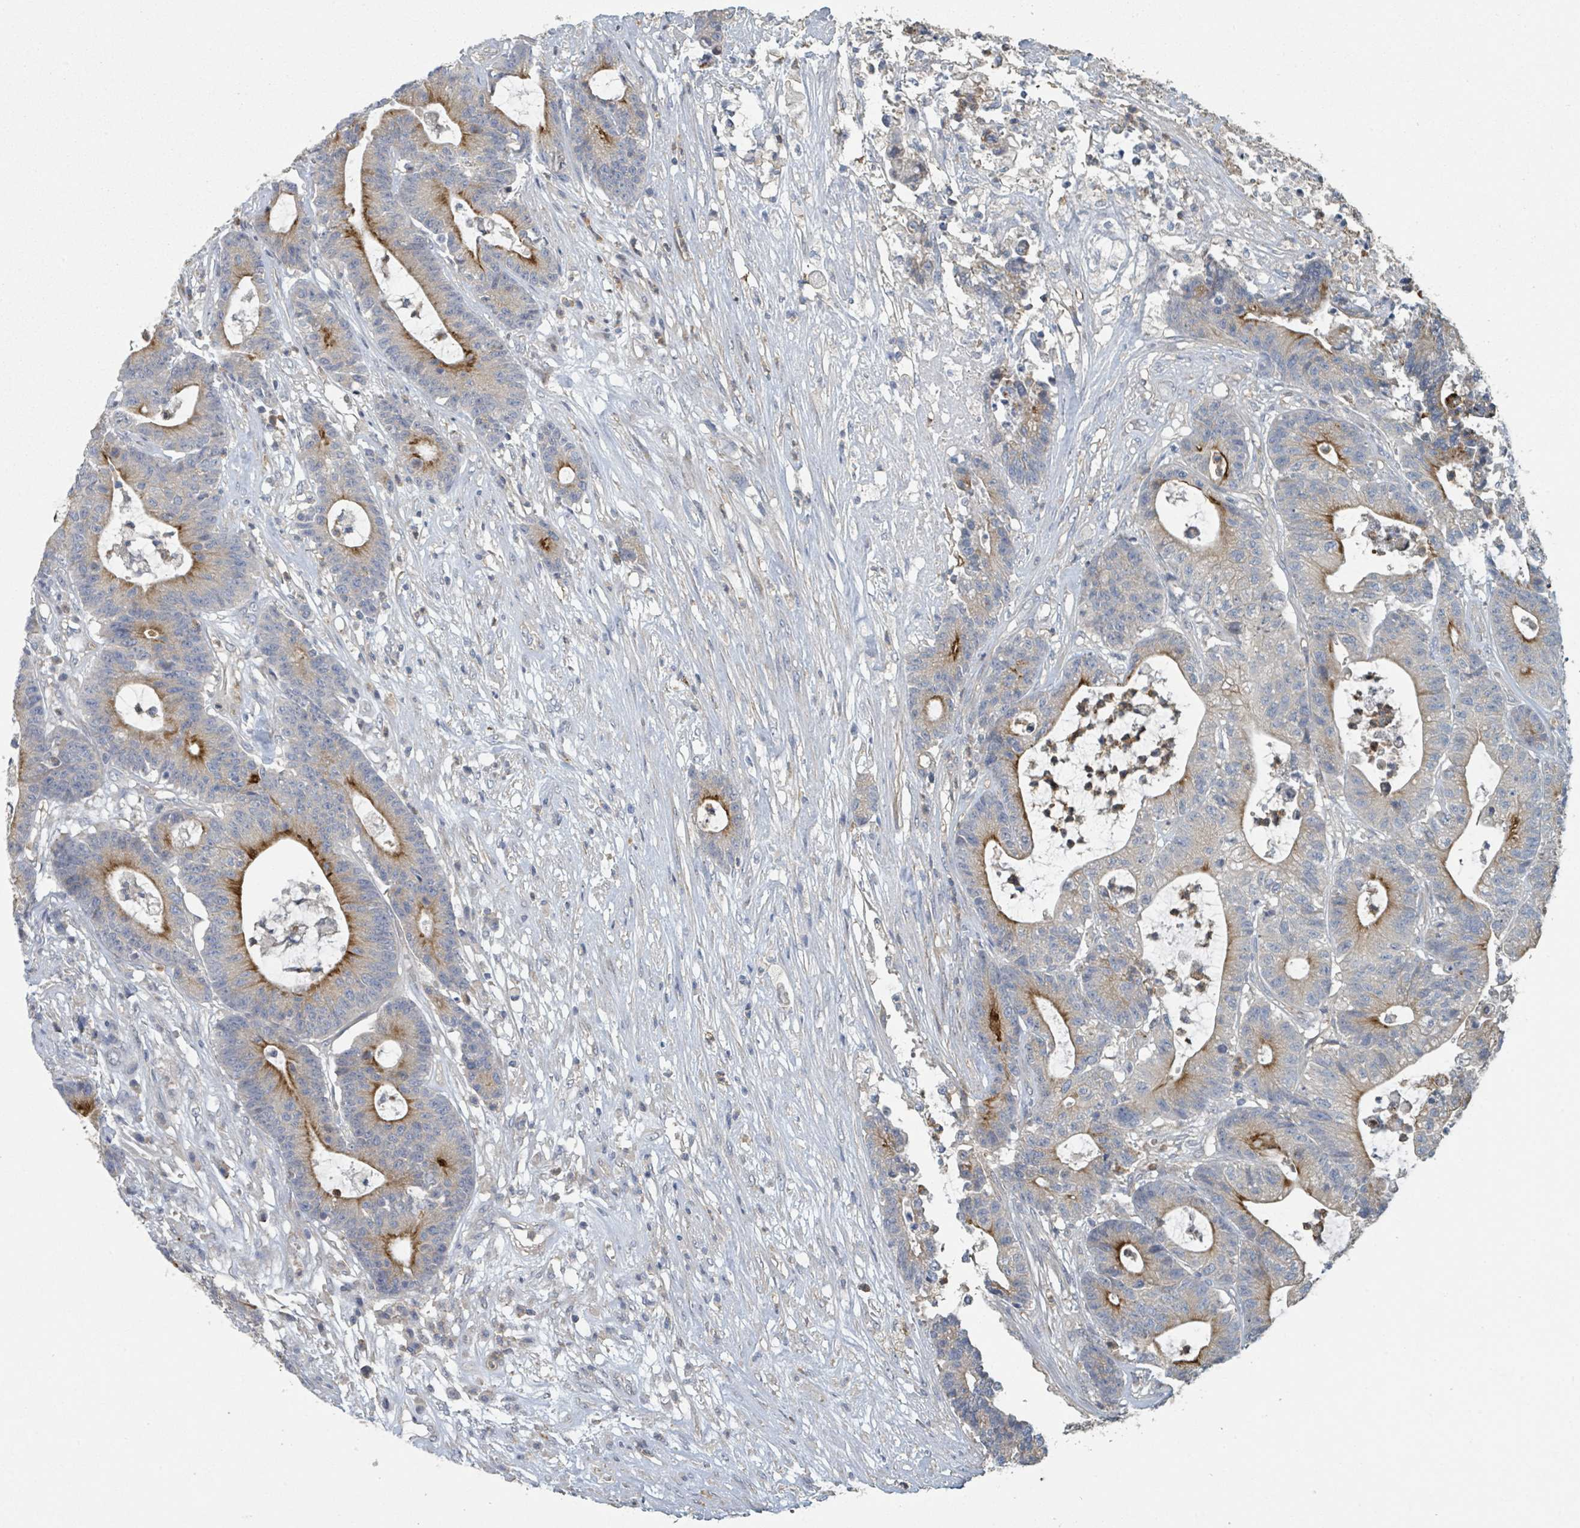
{"staining": {"intensity": "strong", "quantity": "<25%", "location": "cytoplasmic/membranous"}, "tissue": "colorectal cancer", "cell_type": "Tumor cells", "image_type": "cancer", "snomed": [{"axis": "morphology", "description": "Adenocarcinoma, NOS"}, {"axis": "topography", "description": "Colon"}], "caption": "Human adenocarcinoma (colorectal) stained for a protein (brown) demonstrates strong cytoplasmic/membranous positive expression in about <25% of tumor cells.", "gene": "LRRC42", "patient": {"sex": "female", "age": 84}}